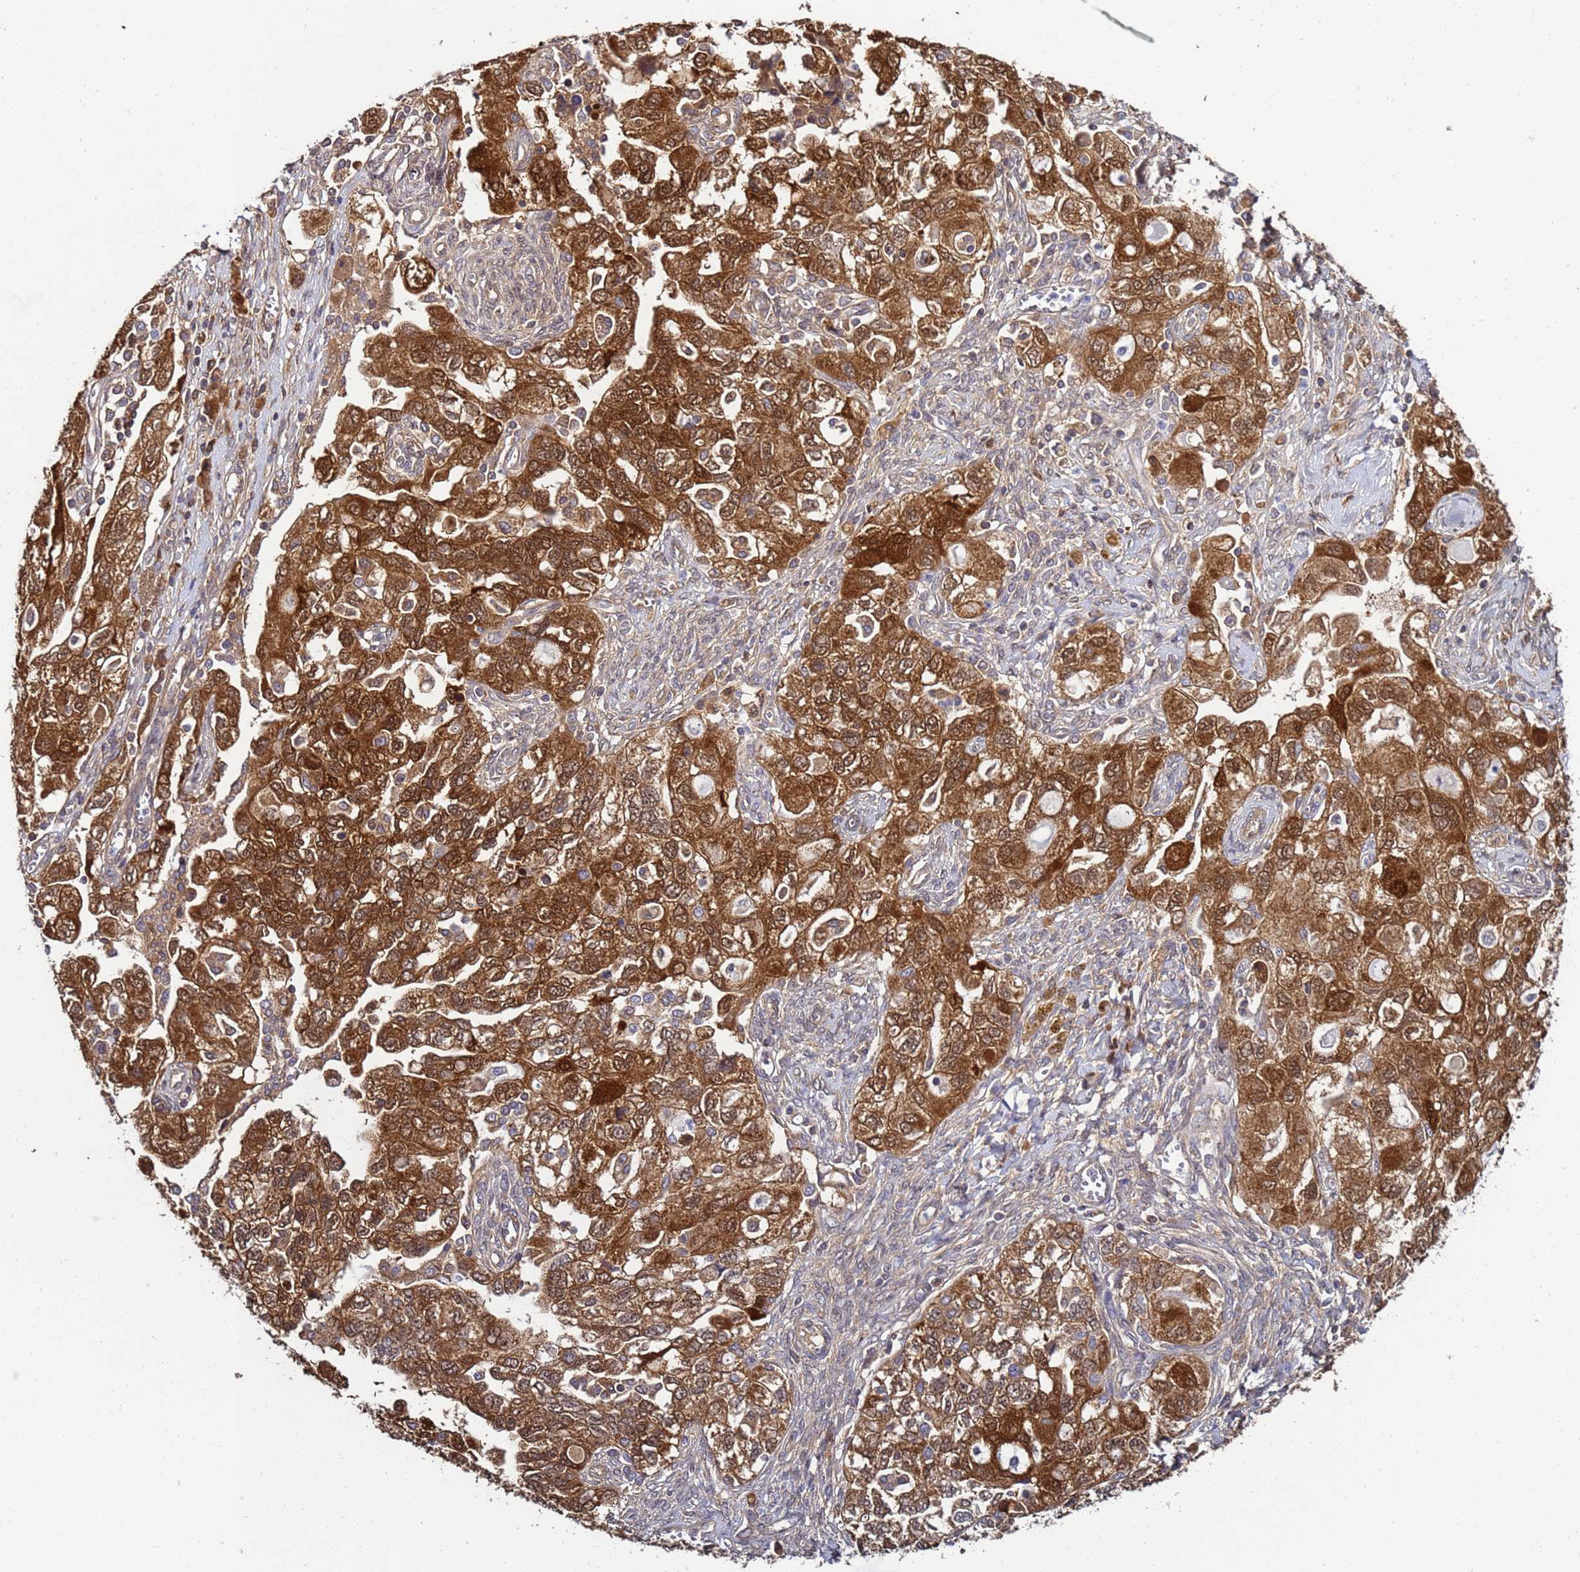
{"staining": {"intensity": "moderate", "quantity": ">75%", "location": "cytoplasmic/membranous,nuclear"}, "tissue": "ovarian cancer", "cell_type": "Tumor cells", "image_type": "cancer", "snomed": [{"axis": "morphology", "description": "Carcinoma, NOS"}, {"axis": "morphology", "description": "Cystadenocarcinoma, serous, NOS"}, {"axis": "topography", "description": "Ovary"}], "caption": "A brown stain shows moderate cytoplasmic/membranous and nuclear staining of a protein in ovarian serous cystadenocarcinoma tumor cells. (Stains: DAB (3,3'-diaminobenzidine) in brown, nuclei in blue, Microscopy: brightfield microscopy at high magnification).", "gene": "NAXE", "patient": {"sex": "female", "age": 69}}